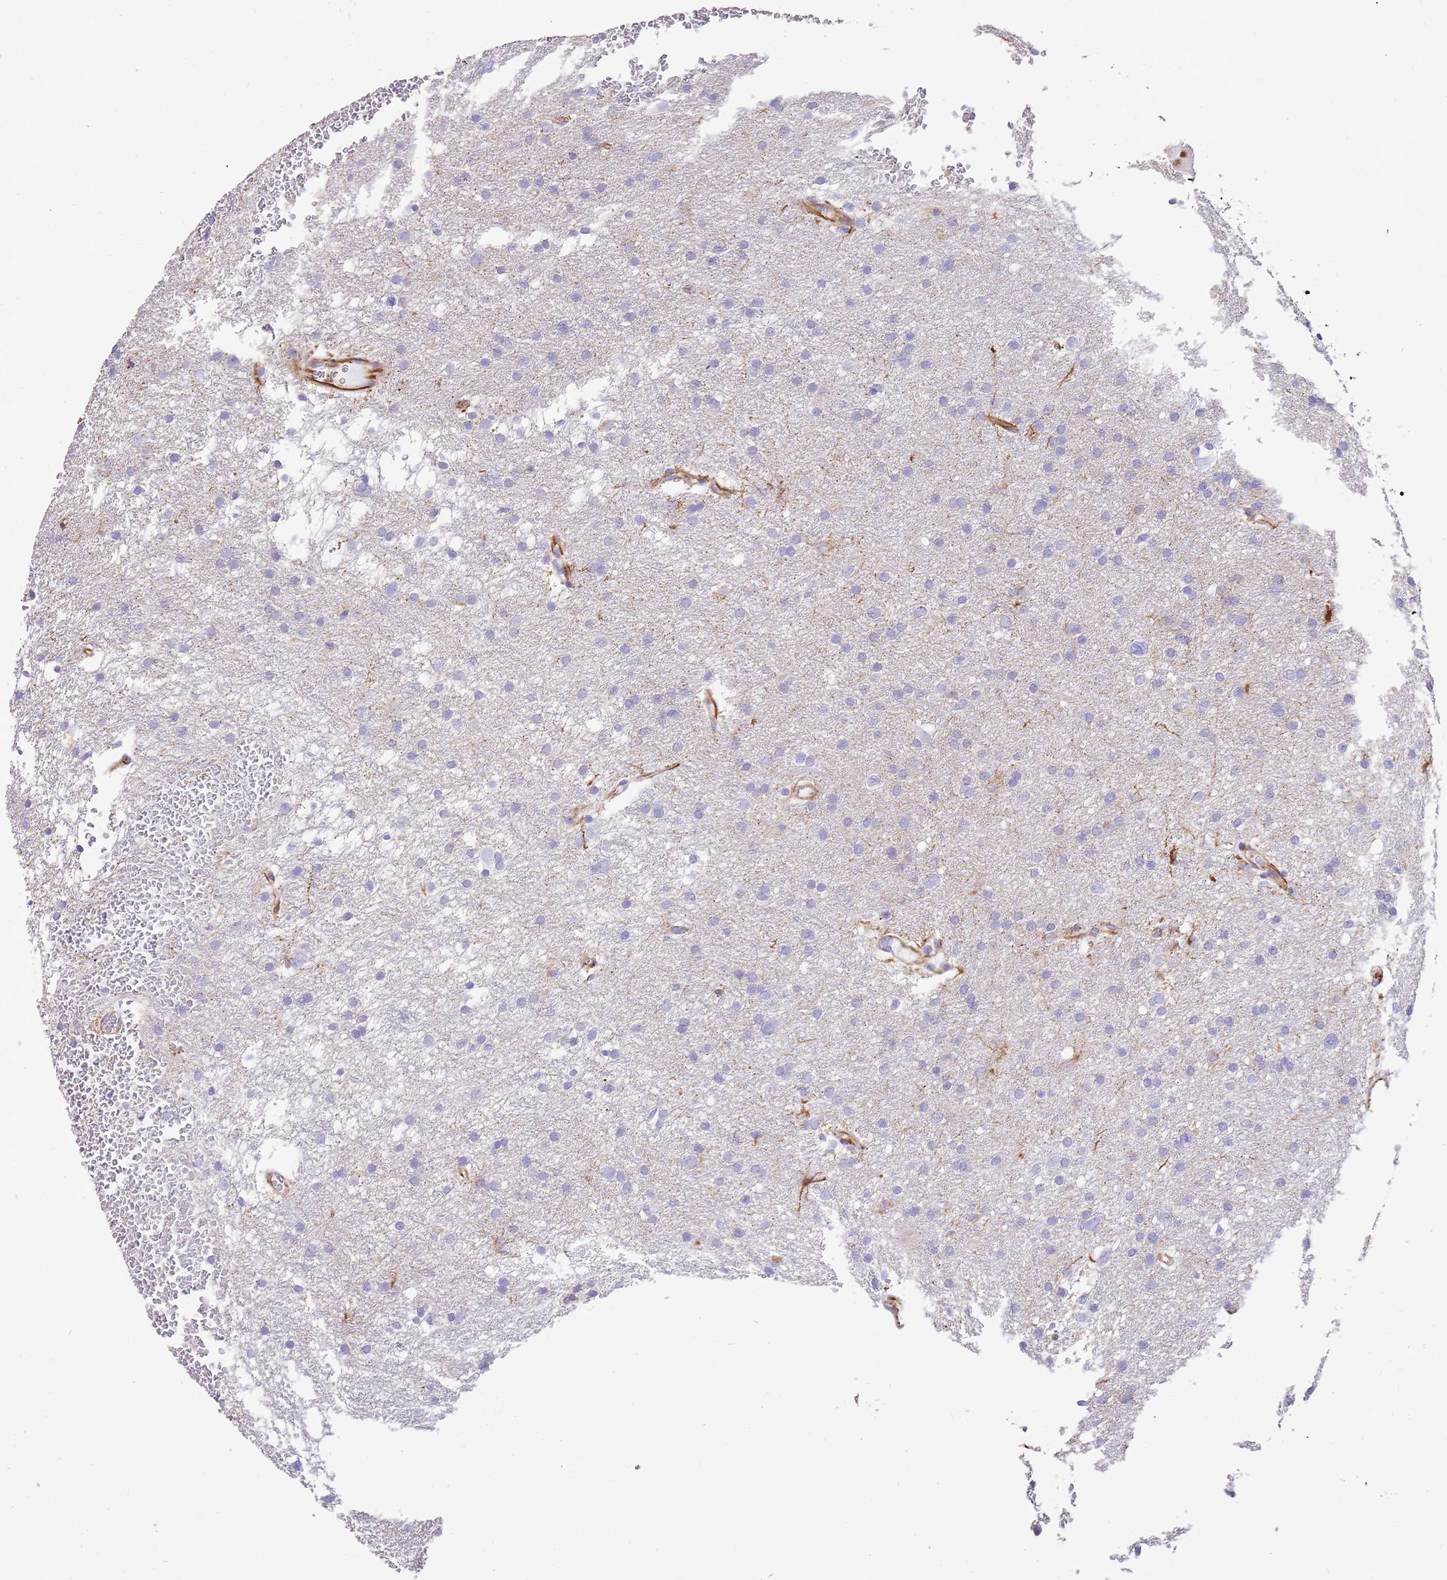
{"staining": {"intensity": "negative", "quantity": "none", "location": "none"}, "tissue": "glioma", "cell_type": "Tumor cells", "image_type": "cancer", "snomed": [{"axis": "morphology", "description": "Glioma, malignant, High grade"}, {"axis": "topography", "description": "Cerebral cortex"}], "caption": "DAB immunohistochemical staining of human glioma displays no significant expression in tumor cells.", "gene": "ZDHHC1", "patient": {"sex": "female", "age": 36}}